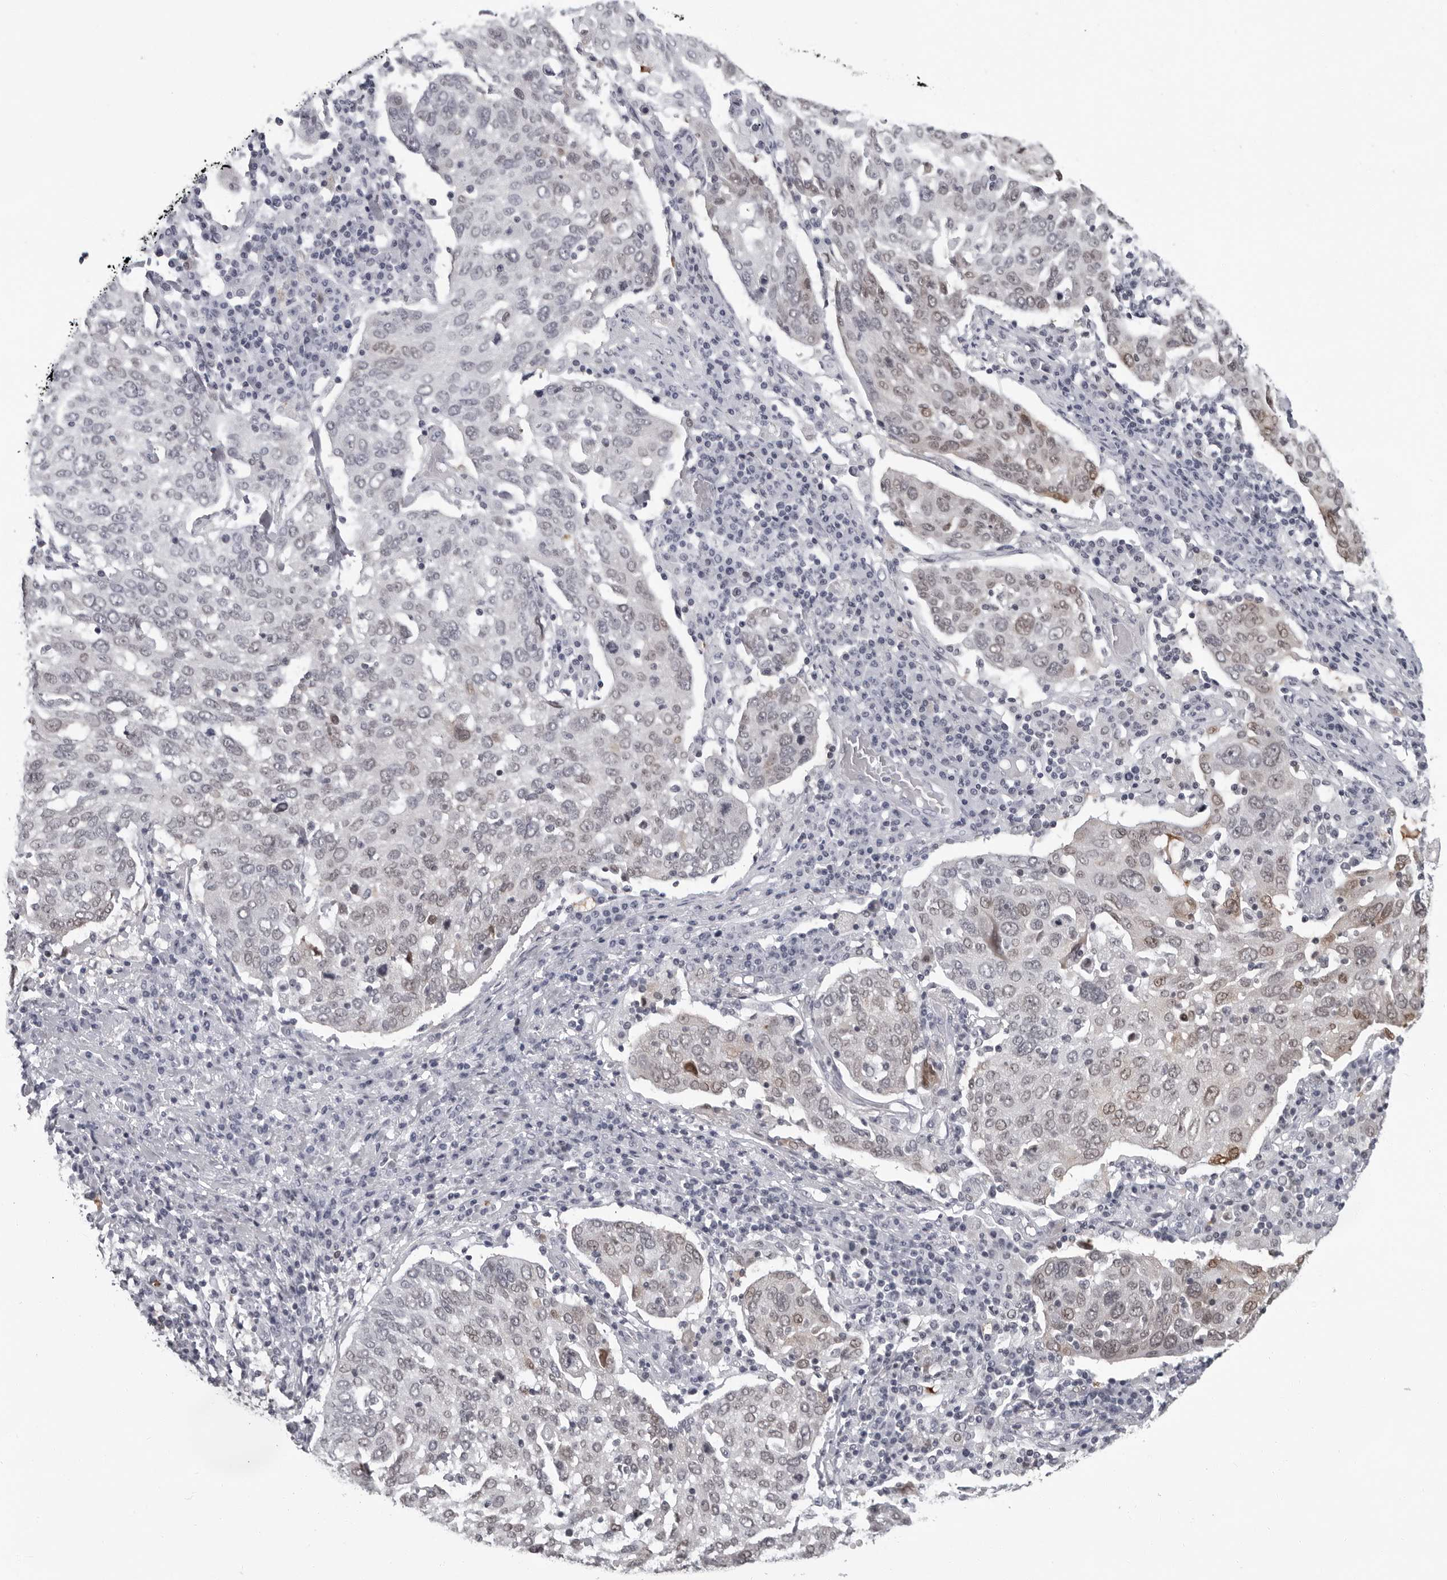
{"staining": {"intensity": "weak", "quantity": "25%-75%", "location": "nuclear"}, "tissue": "lung cancer", "cell_type": "Tumor cells", "image_type": "cancer", "snomed": [{"axis": "morphology", "description": "Squamous cell carcinoma, NOS"}, {"axis": "topography", "description": "Lung"}], "caption": "Tumor cells demonstrate low levels of weak nuclear expression in about 25%-75% of cells in lung squamous cell carcinoma. The staining is performed using DAB brown chromogen to label protein expression. The nuclei are counter-stained blue using hematoxylin.", "gene": "LZIC", "patient": {"sex": "male", "age": 65}}